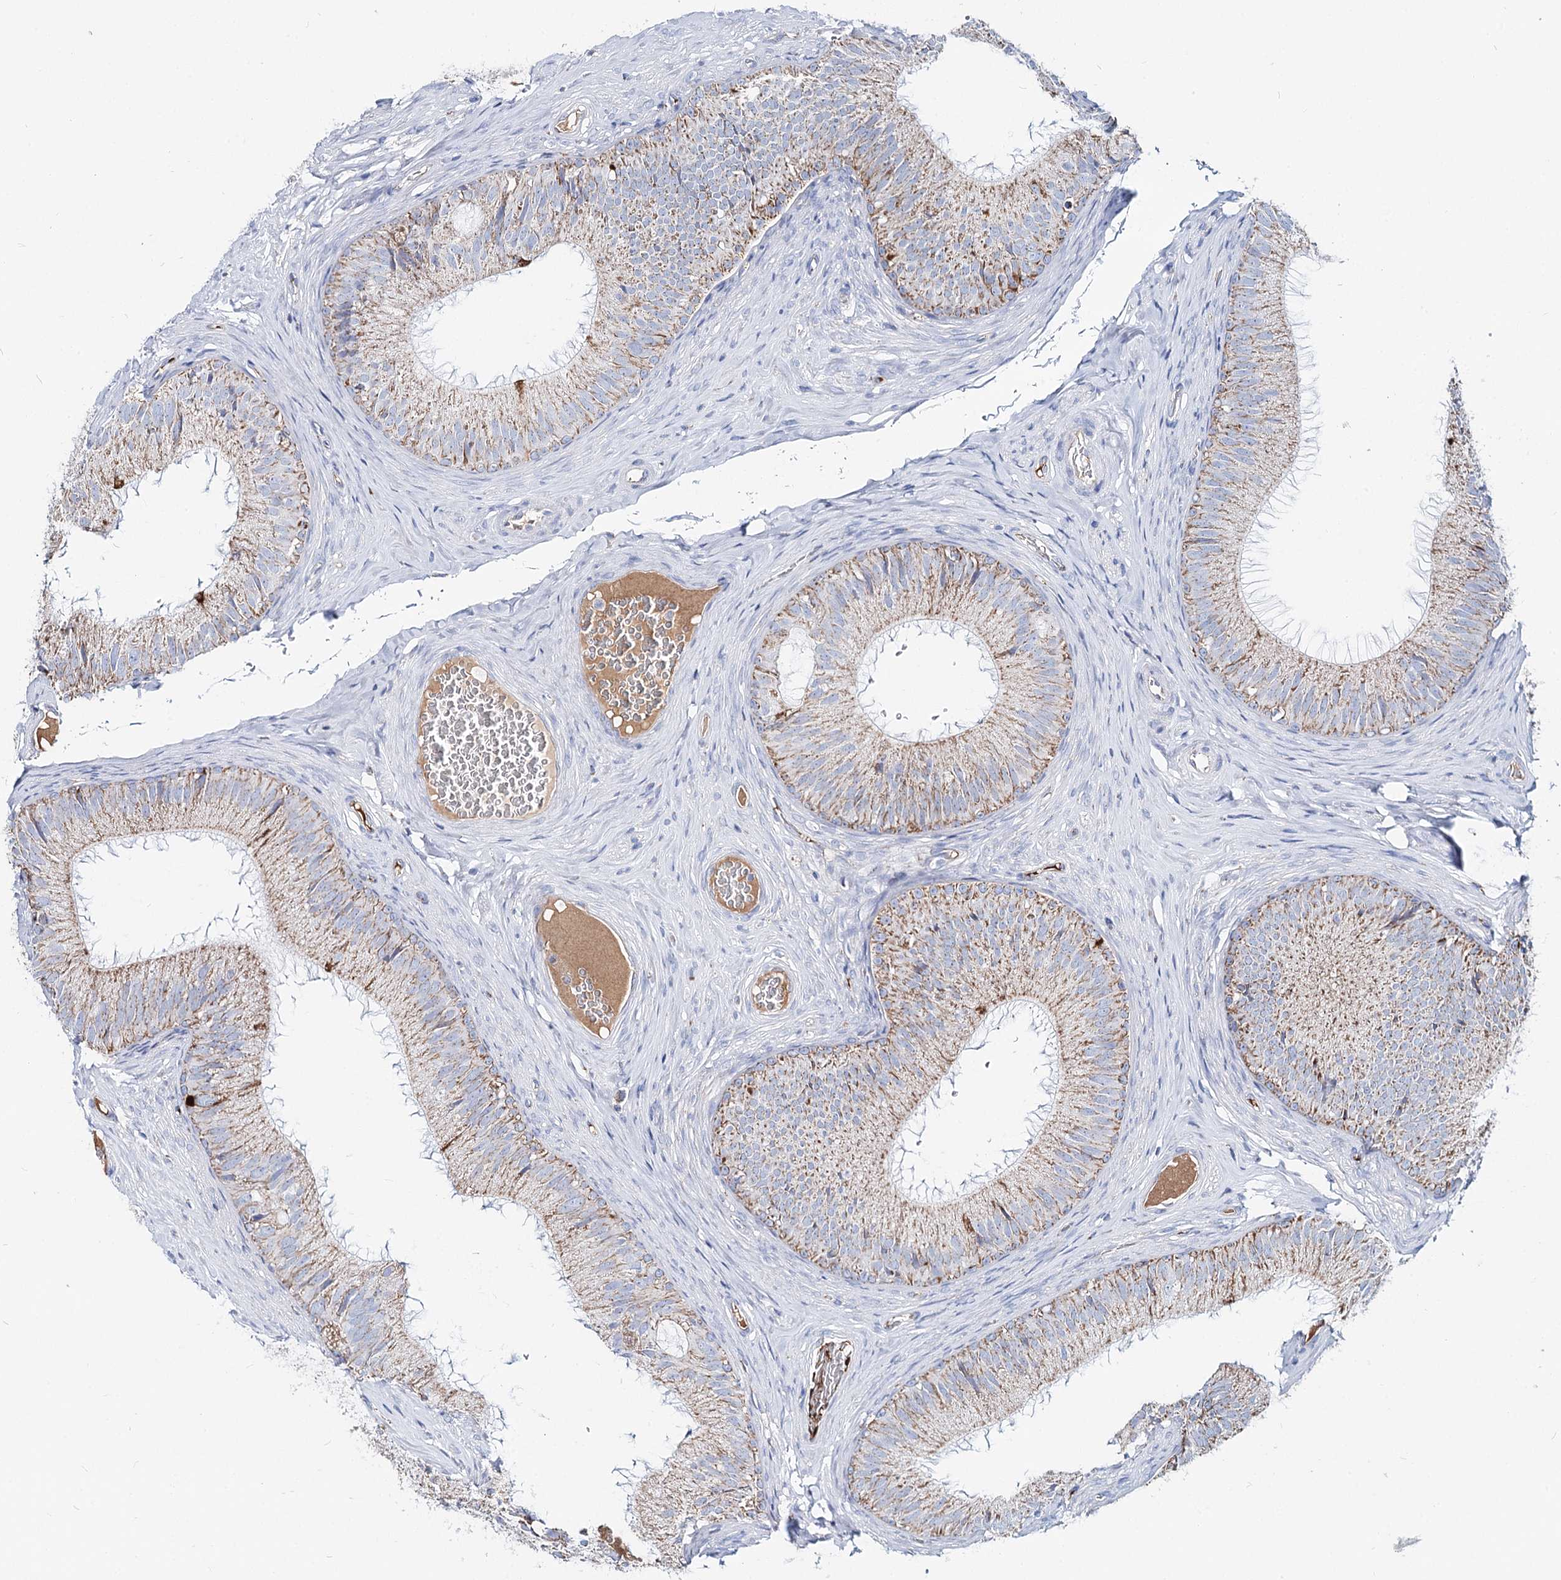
{"staining": {"intensity": "strong", "quantity": "<25%", "location": "cytoplasmic/membranous"}, "tissue": "epididymis", "cell_type": "Glandular cells", "image_type": "normal", "snomed": [{"axis": "morphology", "description": "Normal tissue, NOS"}, {"axis": "topography", "description": "Epididymis"}], "caption": "Epididymis stained with DAB IHC demonstrates medium levels of strong cytoplasmic/membranous staining in about <25% of glandular cells. Nuclei are stained in blue.", "gene": "MCCC2", "patient": {"sex": "male", "age": 34}}